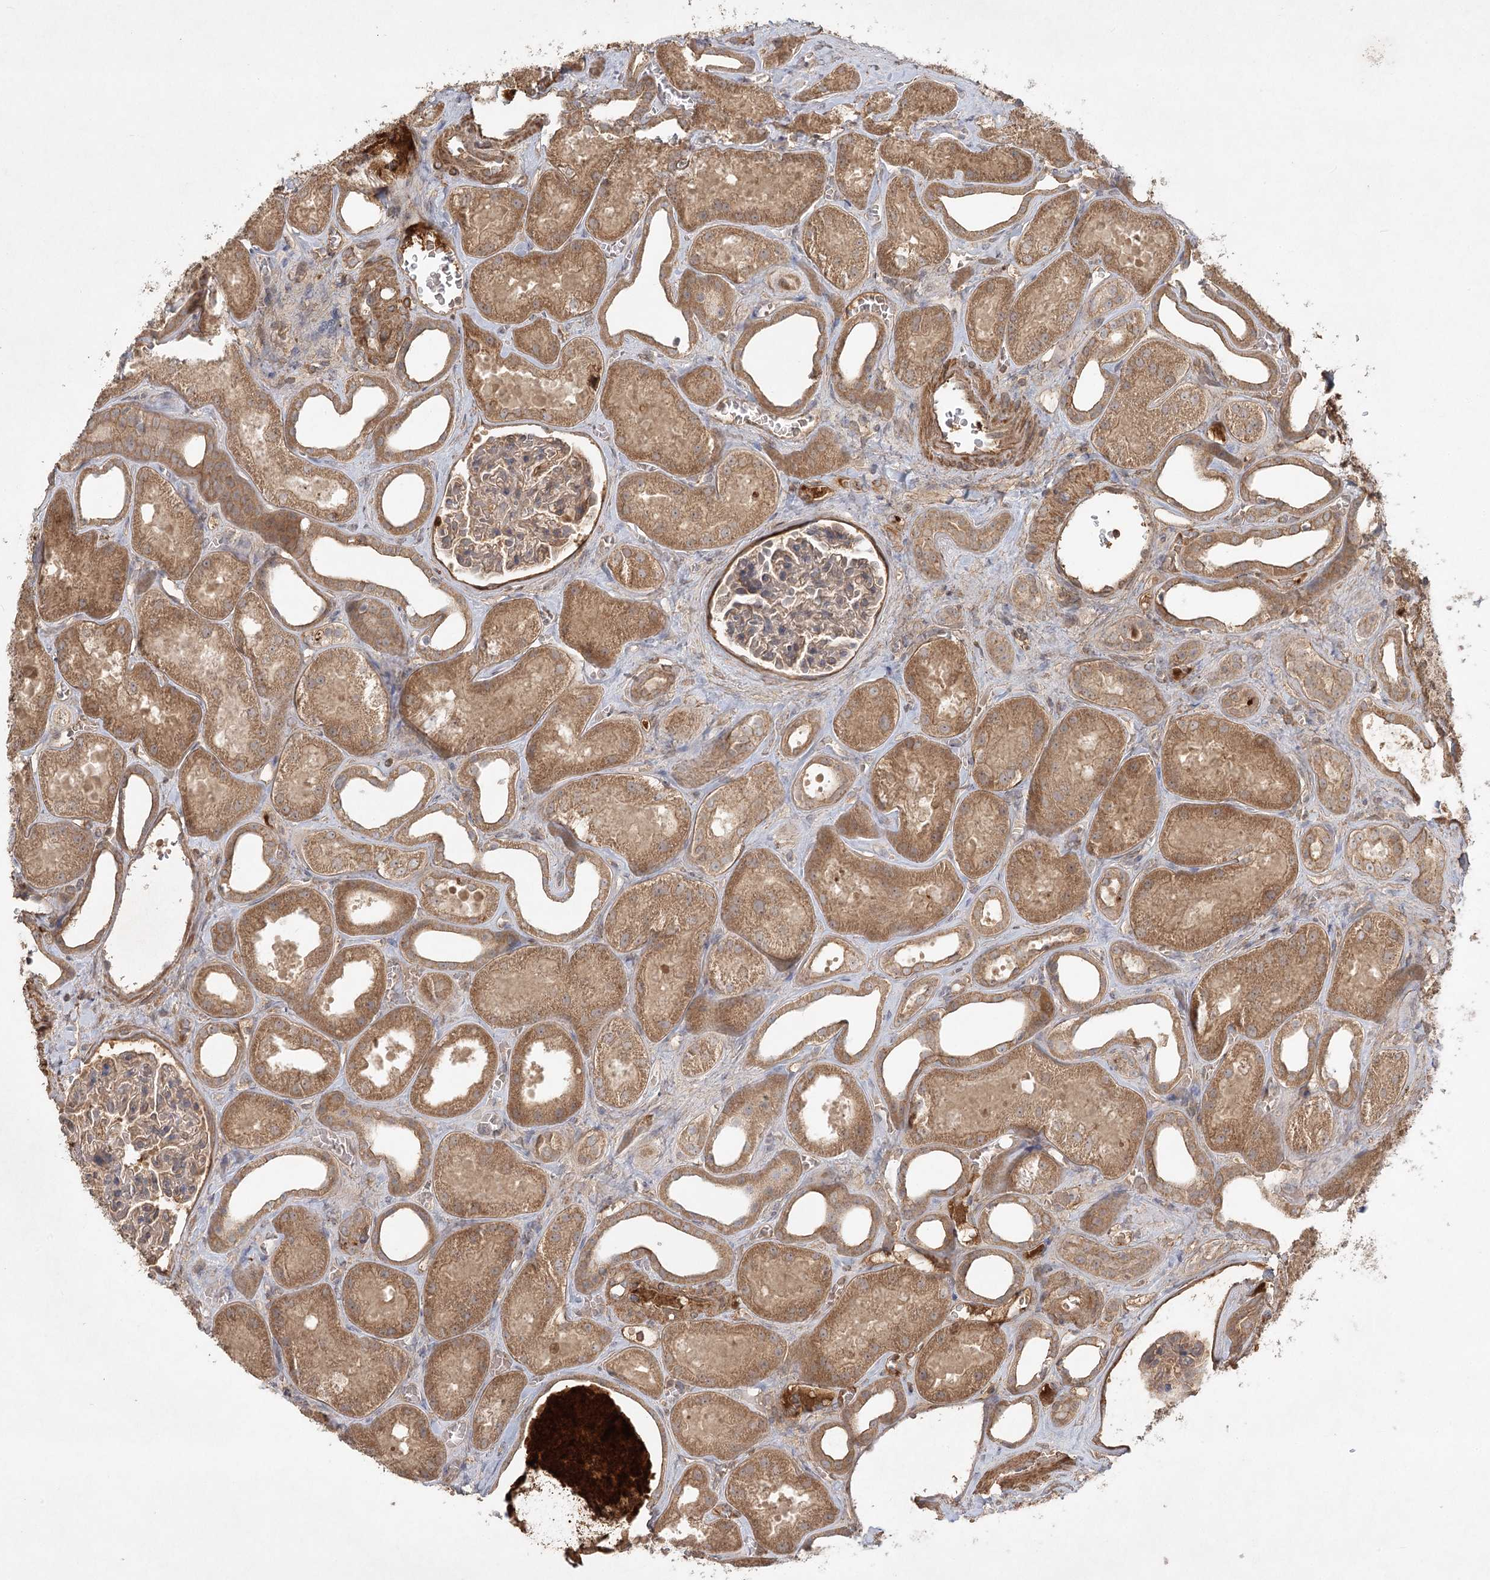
{"staining": {"intensity": "moderate", "quantity": "25%-75%", "location": "cytoplasmic/membranous"}, "tissue": "kidney", "cell_type": "Cells in glomeruli", "image_type": "normal", "snomed": [{"axis": "morphology", "description": "Normal tissue, NOS"}, {"axis": "morphology", "description": "Adenocarcinoma, NOS"}, {"axis": "topography", "description": "Kidney"}], "caption": "IHC staining of normal kidney, which shows medium levels of moderate cytoplasmic/membranous positivity in approximately 25%-75% of cells in glomeruli indicating moderate cytoplasmic/membranous protein expression. The staining was performed using DAB (brown) for protein detection and nuclei were counterstained in hematoxylin (blue).", "gene": "ARL13A", "patient": {"sex": "female", "age": 68}}